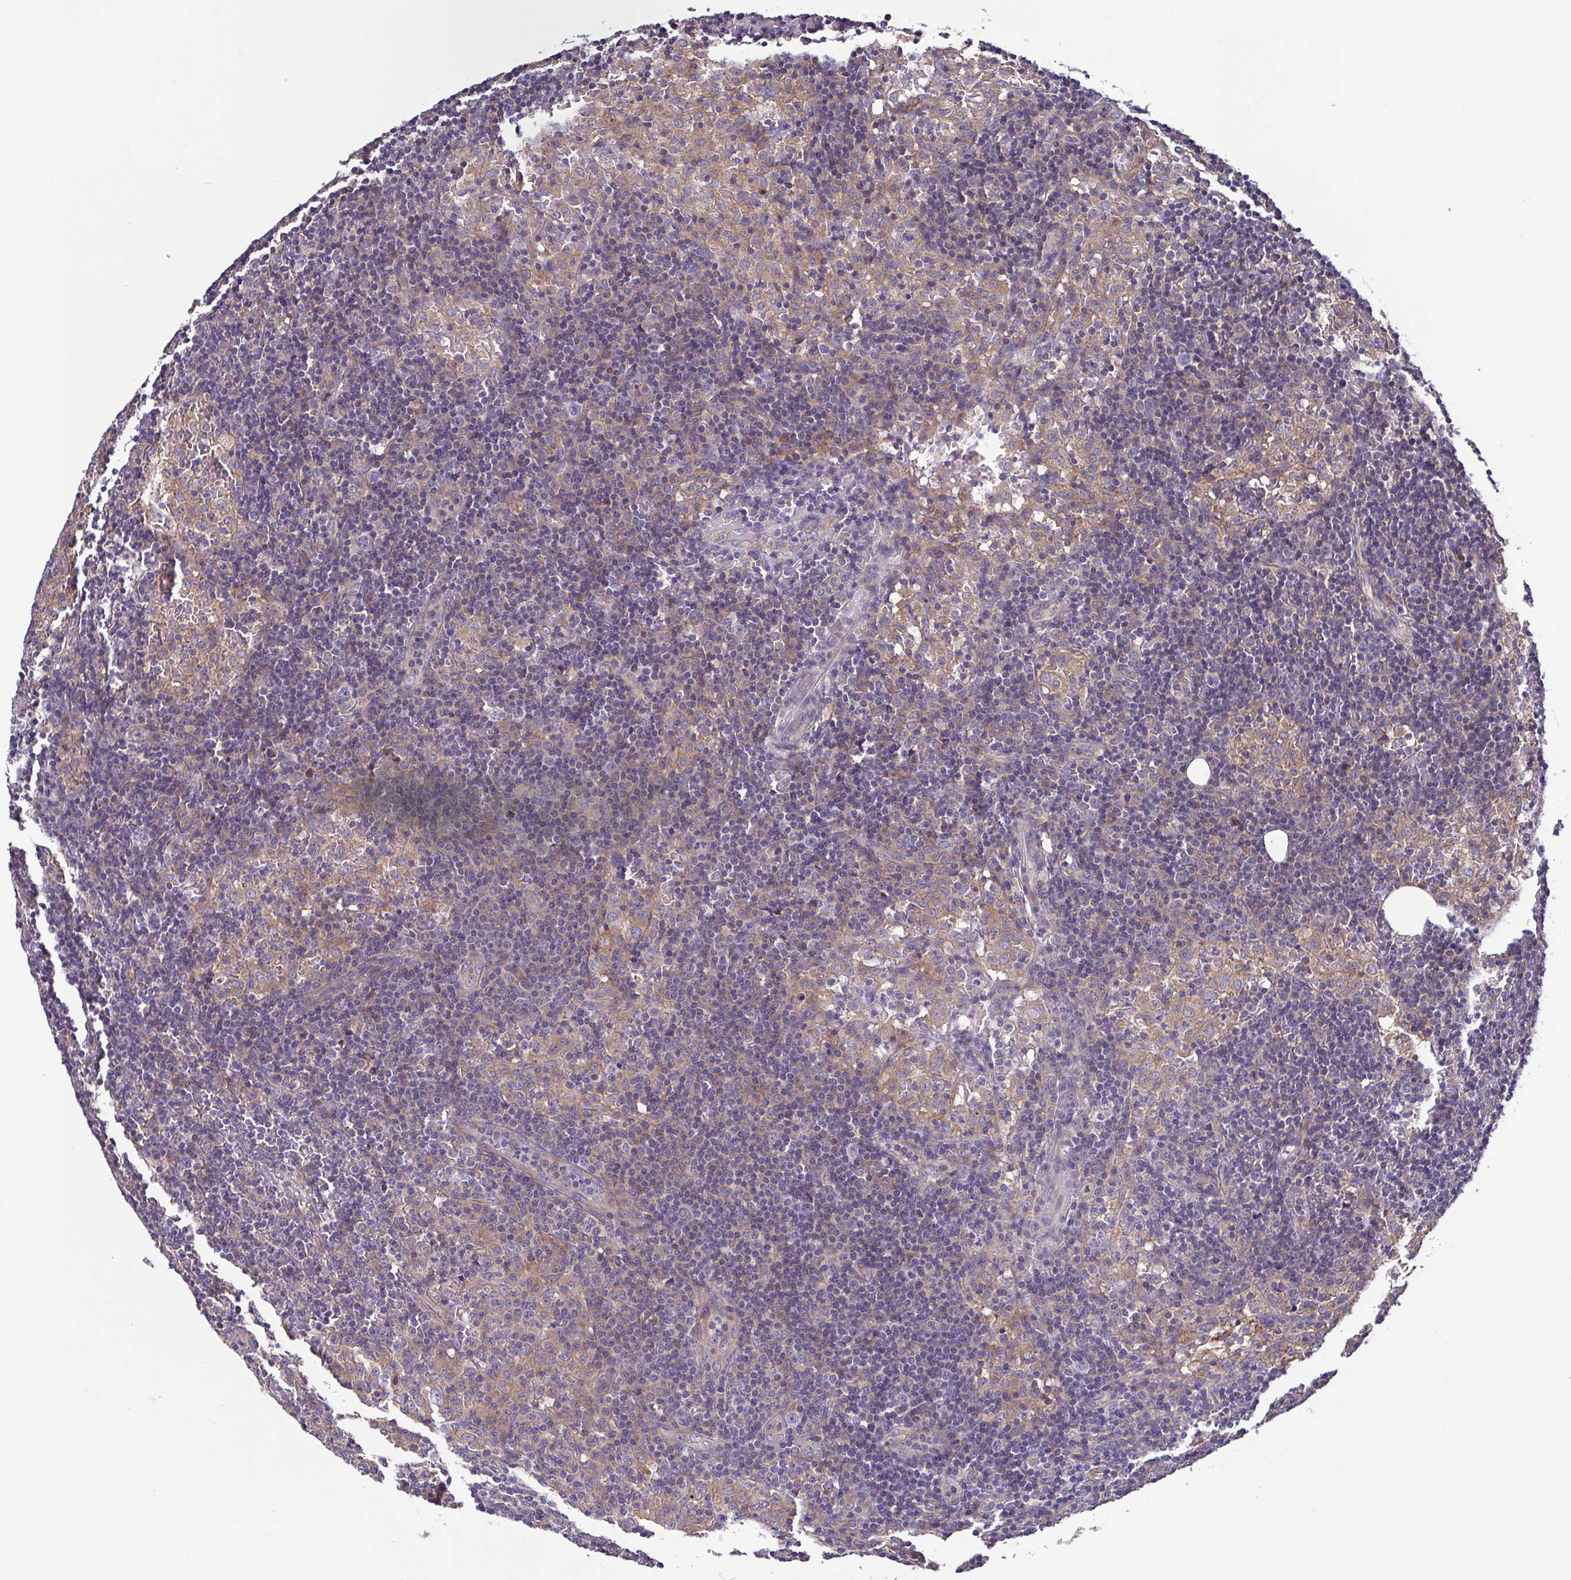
{"staining": {"intensity": "weak", "quantity": "<25%", "location": "nuclear"}, "tissue": "lymph node", "cell_type": "Germinal center cells", "image_type": "normal", "snomed": [{"axis": "morphology", "description": "Normal tissue, NOS"}, {"axis": "topography", "description": "Lymph node"}], "caption": "An immunohistochemistry photomicrograph of benign lymph node is shown. There is no staining in germinal center cells of lymph node. (Stains: DAB IHC with hematoxylin counter stain, Microscopy: brightfield microscopy at high magnification).", "gene": "LMF2", "patient": {"sex": "female", "age": 41}}